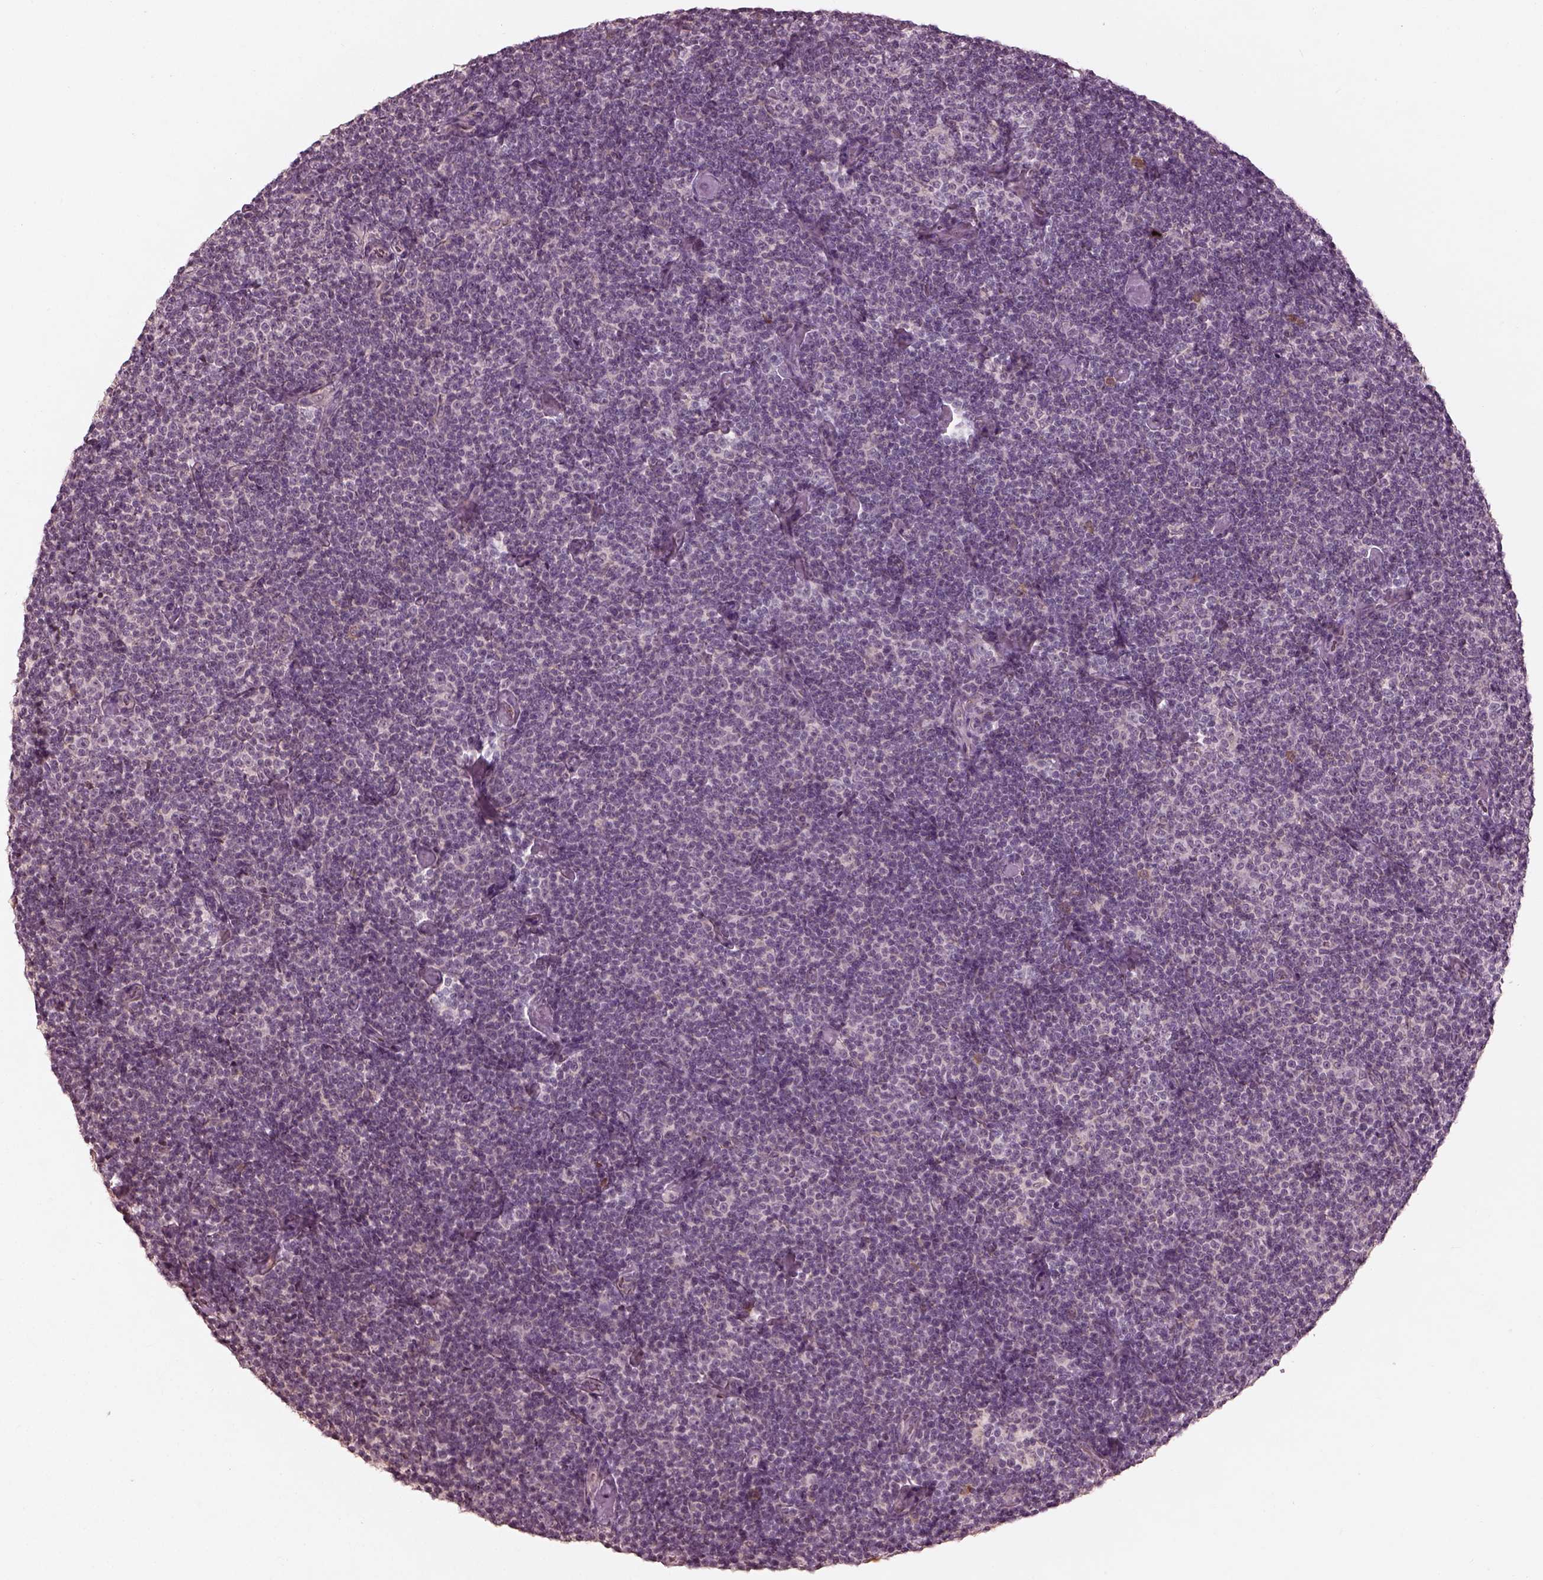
{"staining": {"intensity": "negative", "quantity": "none", "location": "none"}, "tissue": "lymphoma", "cell_type": "Tumor cells", "image_type": "cancer", "snomed": [{"axis": "morphology", "description": "Malignant lymphoma, non-Hodgkin's type, Low grade"}, {"axis": "topography", "description": "Lymph node"}], "caption": "Protein analysis of low-grade malignant lymphoma, non-Hodgkin's type shows no significant staining in tumor cells.", "gene": "CALR3", "patient": {"sex": "male", "age": 81}}